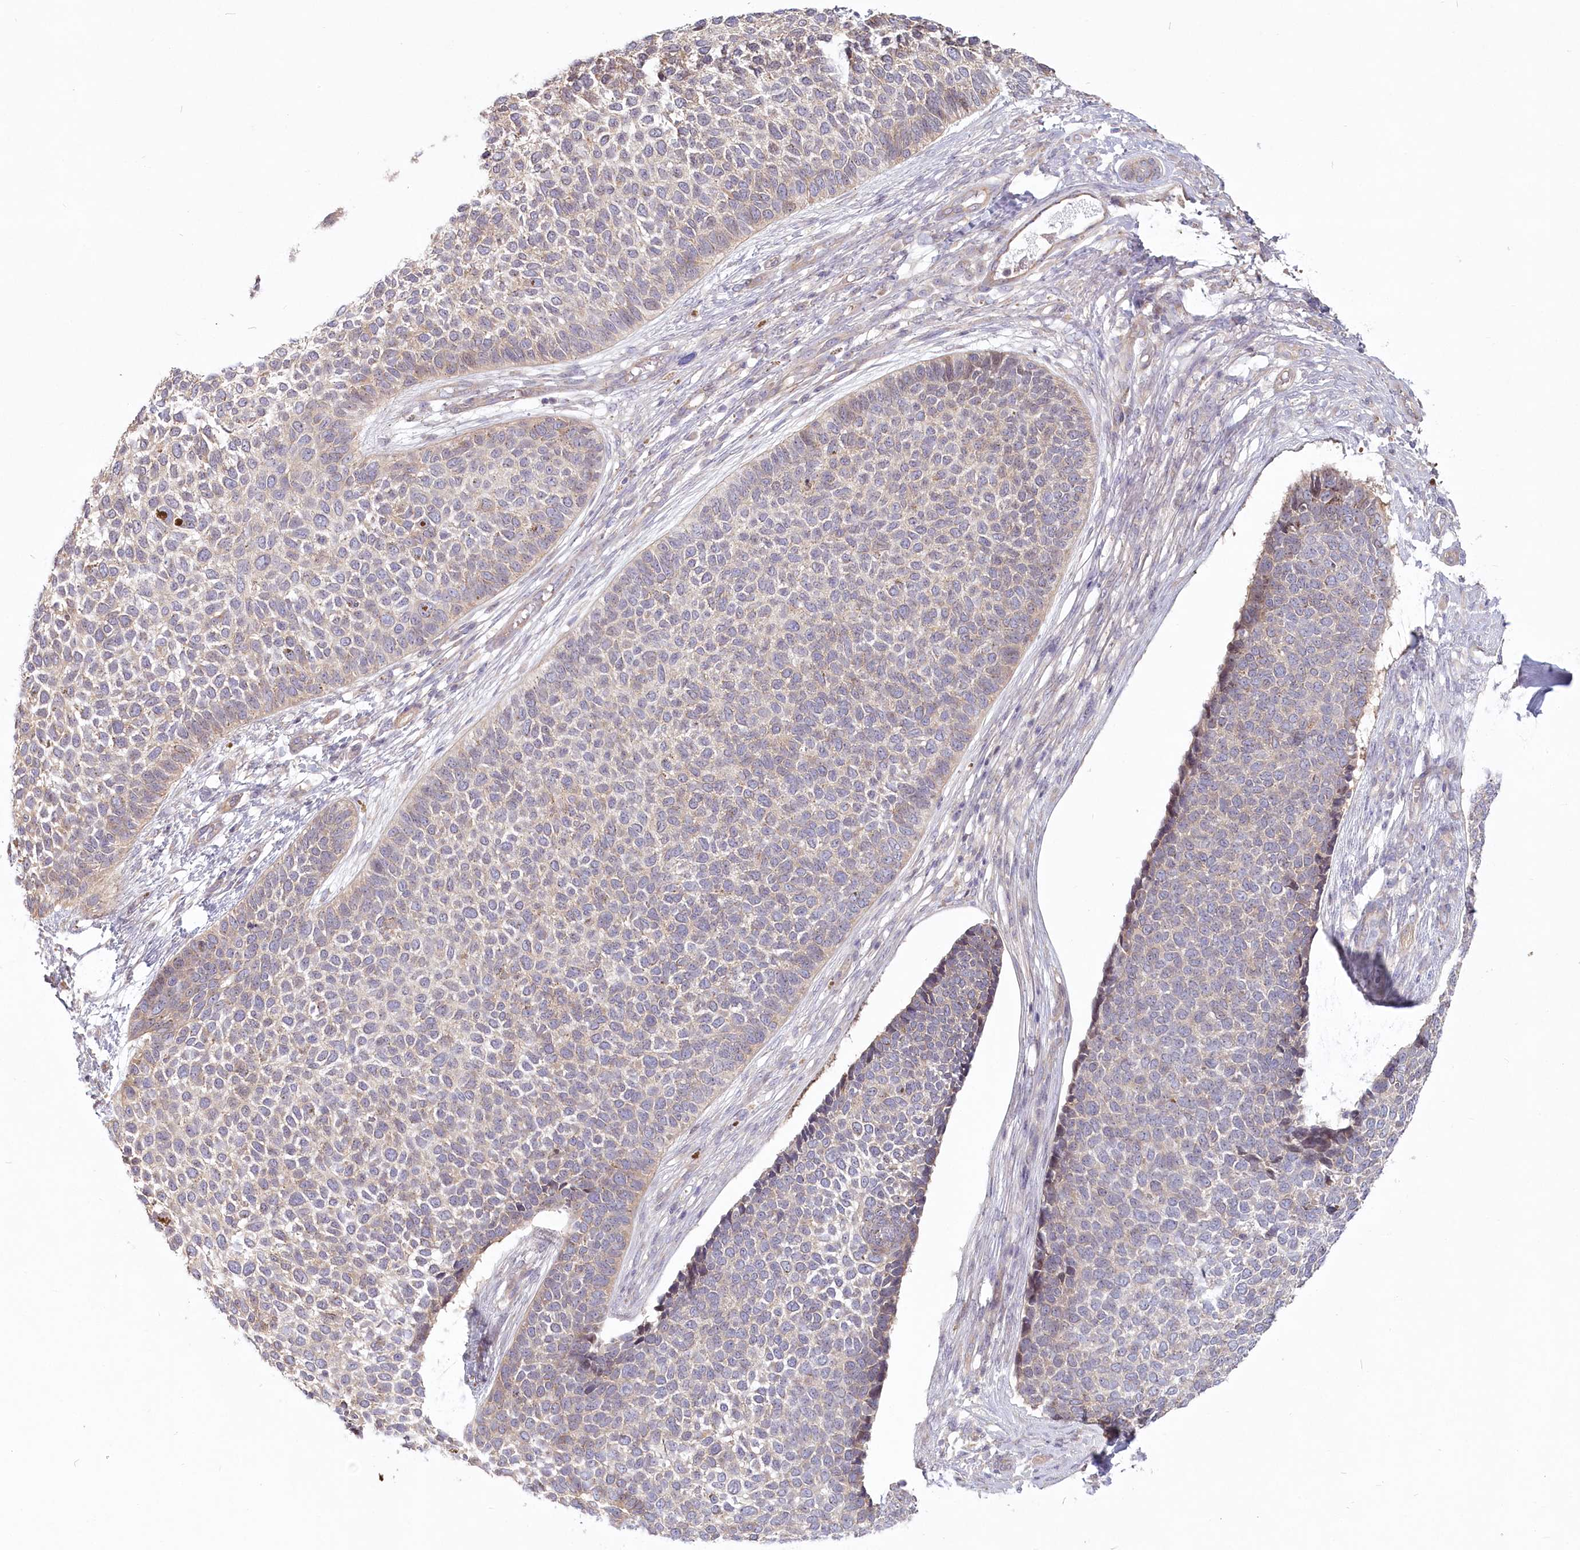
{"staining": {"intensity": "weak", "quantity": "<25%", "location": "cytoplasmic/membranous"}, "tissue": "skin cancer", "cell_type": "Tumor cells", "image_type": "cancer", "snomed": [{"axis": "morphology", "description": "Basal cell carcinoma"}, {"axis": "topography", "description": "Skin"}], "caption": "Immunohistochemical staining of human skin basal cell carcinoma demonstrates no significant positivity in tumor cells.", "gene": "SPINK13", "patient": {"sex": "female", "age": 84}}